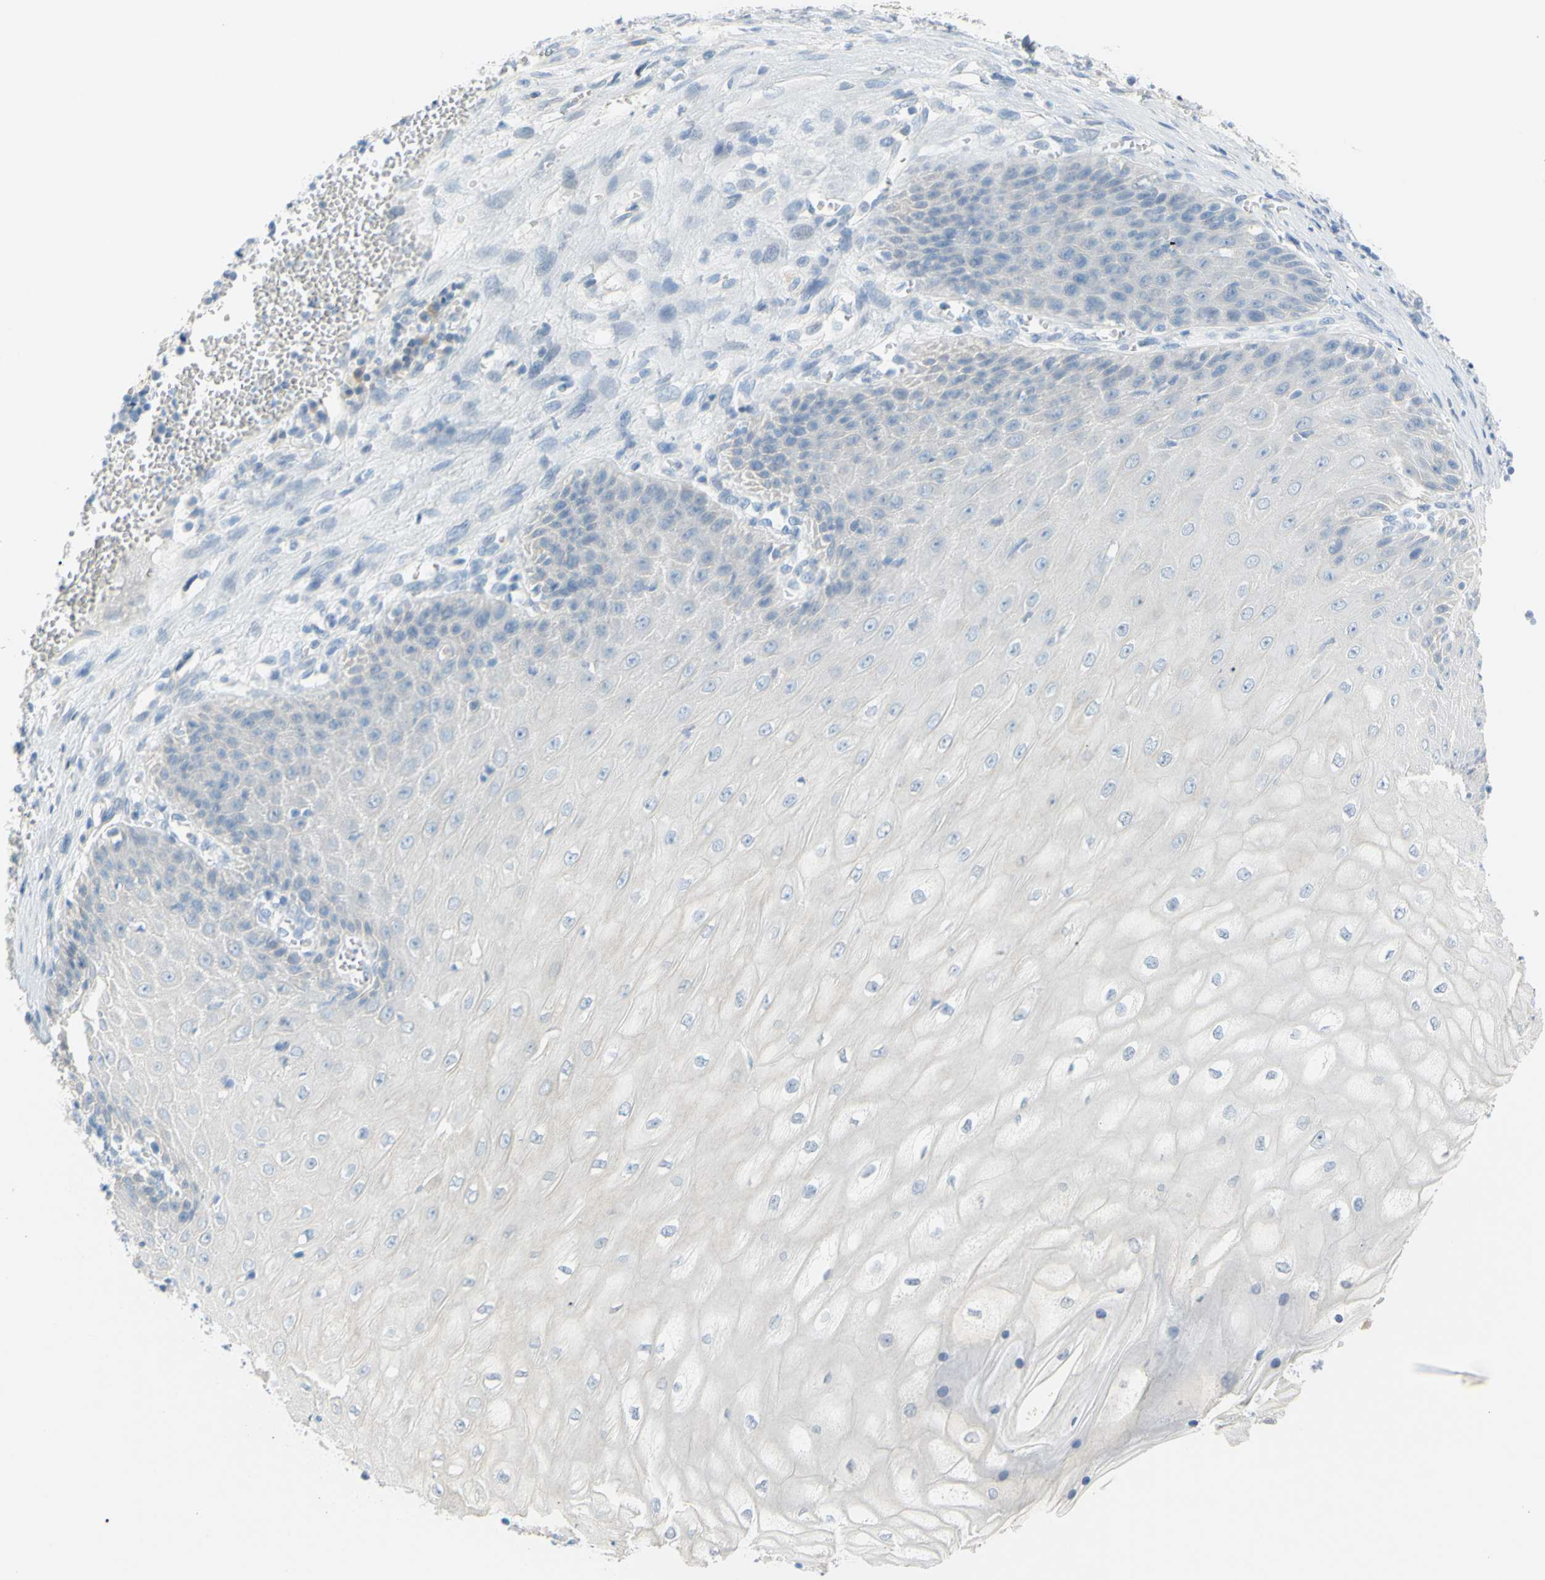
{"staining": {"intensity": "negative", "quantity": "none", "location": "none"}, "tissue": "cervical cancer", "cell_type": "Tumor cells", "image_type": "cancer", "snomed": [{"axis": "morphology", "description": "Squamous cell carcinoma, NOS"}, {"axis": "topography", "description": "Cervix"}], "caption": "Protein analysis of cervical cancer exhibits no significant staining in tumor cells.", "gene": "DCT", "patient": {"sex": "female", "age": 35}}